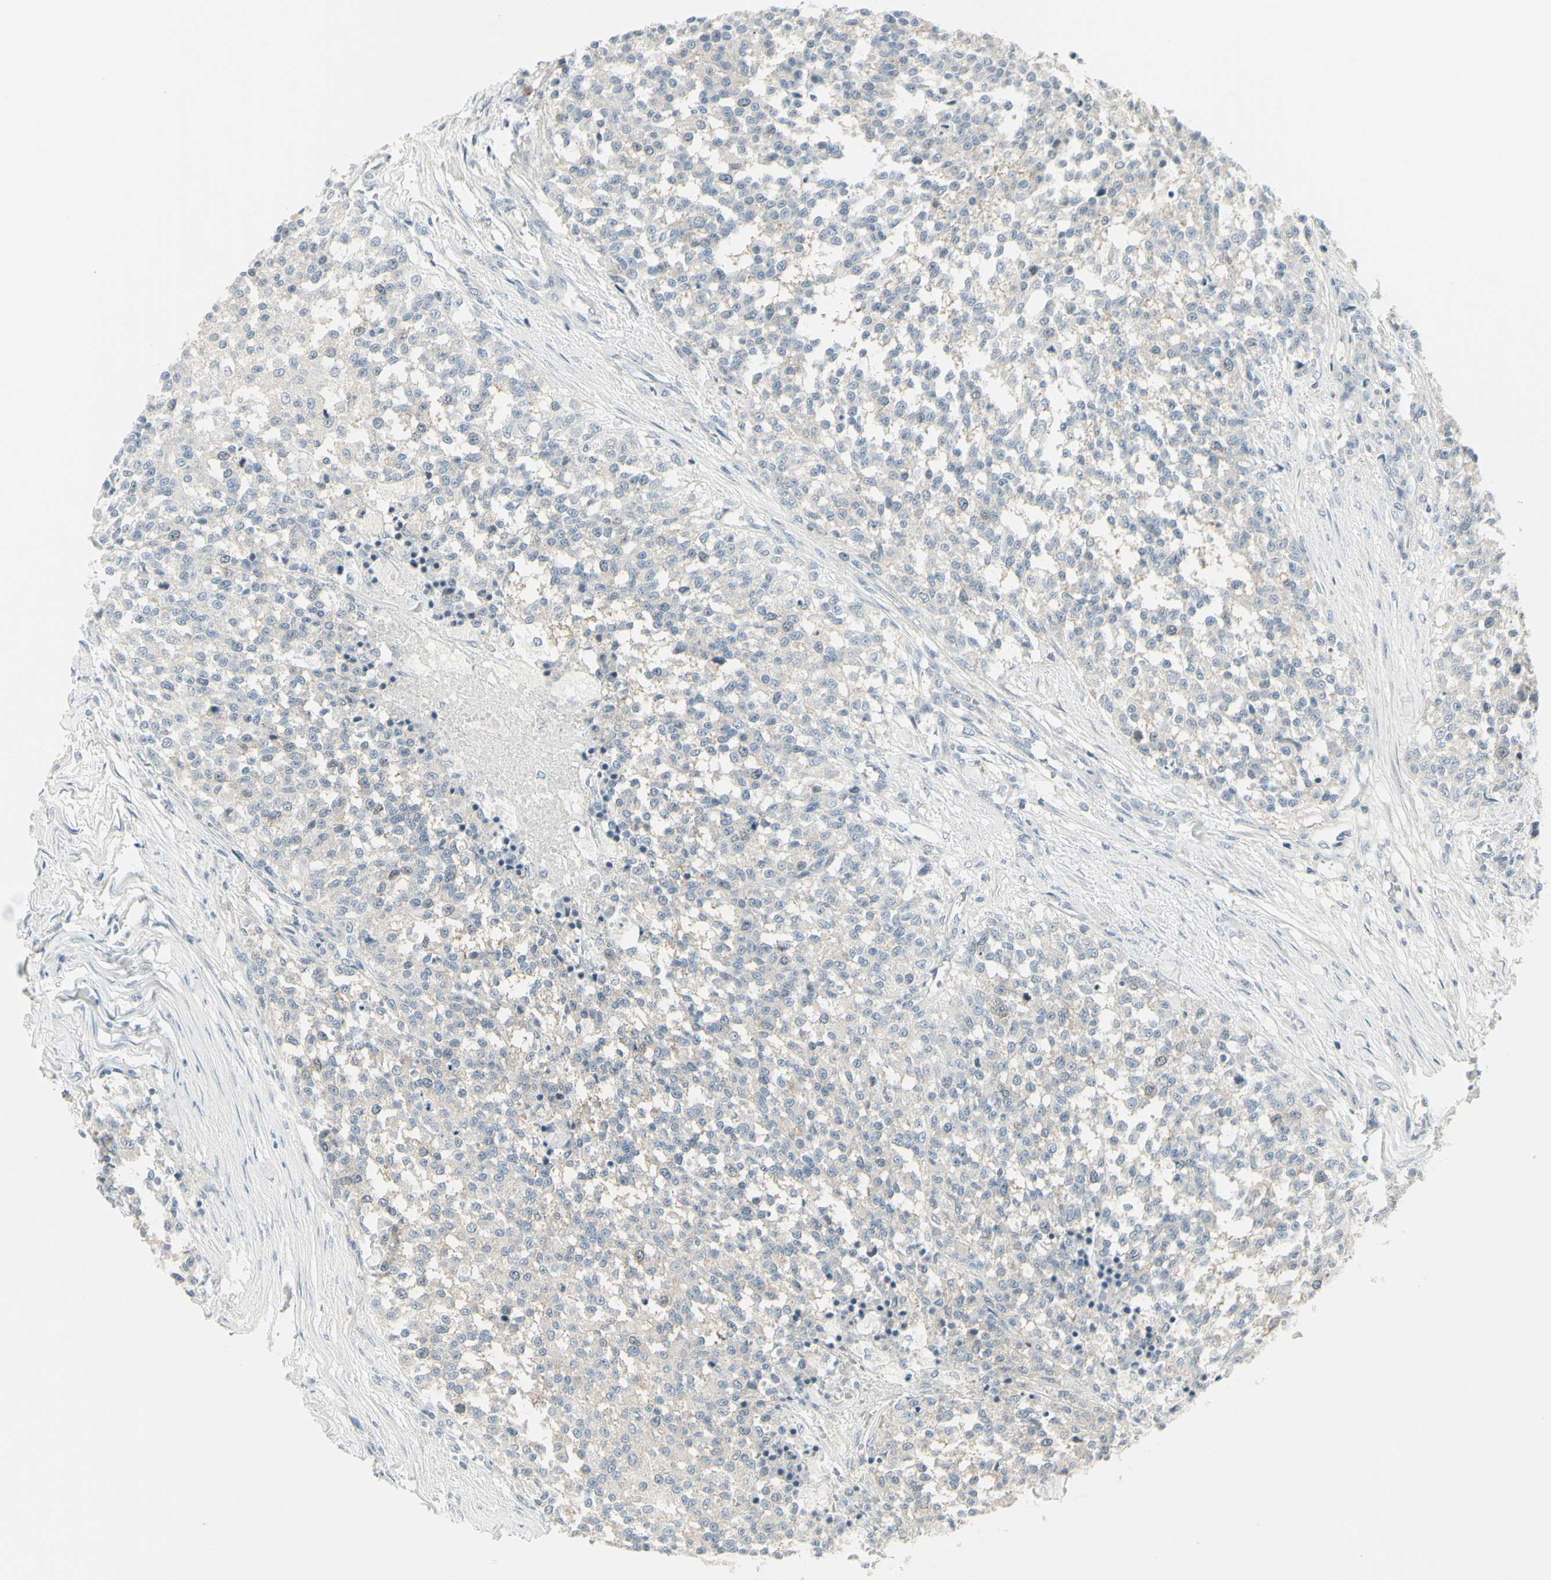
{"staining": {"intensity": "weak", "quantity": "<25%", "location": "cytoplasmic/membranous"}, "tissue": "testis cancer", "cell_type": "Tumor cells", "image_type": "cancer", "snomed": [{"axis": "morphology", "description": "Seminoma, NOS"}, {"axis": "topography", "description": "Testis"}], "caption": "High magnification brightfield microscopy of seminoma (testis) stained with DAB (3,3'-diaminobenzidine) (brown) and counterstained with hematoxylin (blue): tumor cells show no significant expression.", "gene": "CCNB2", "patient": {"sex": "male", "age": 59}}